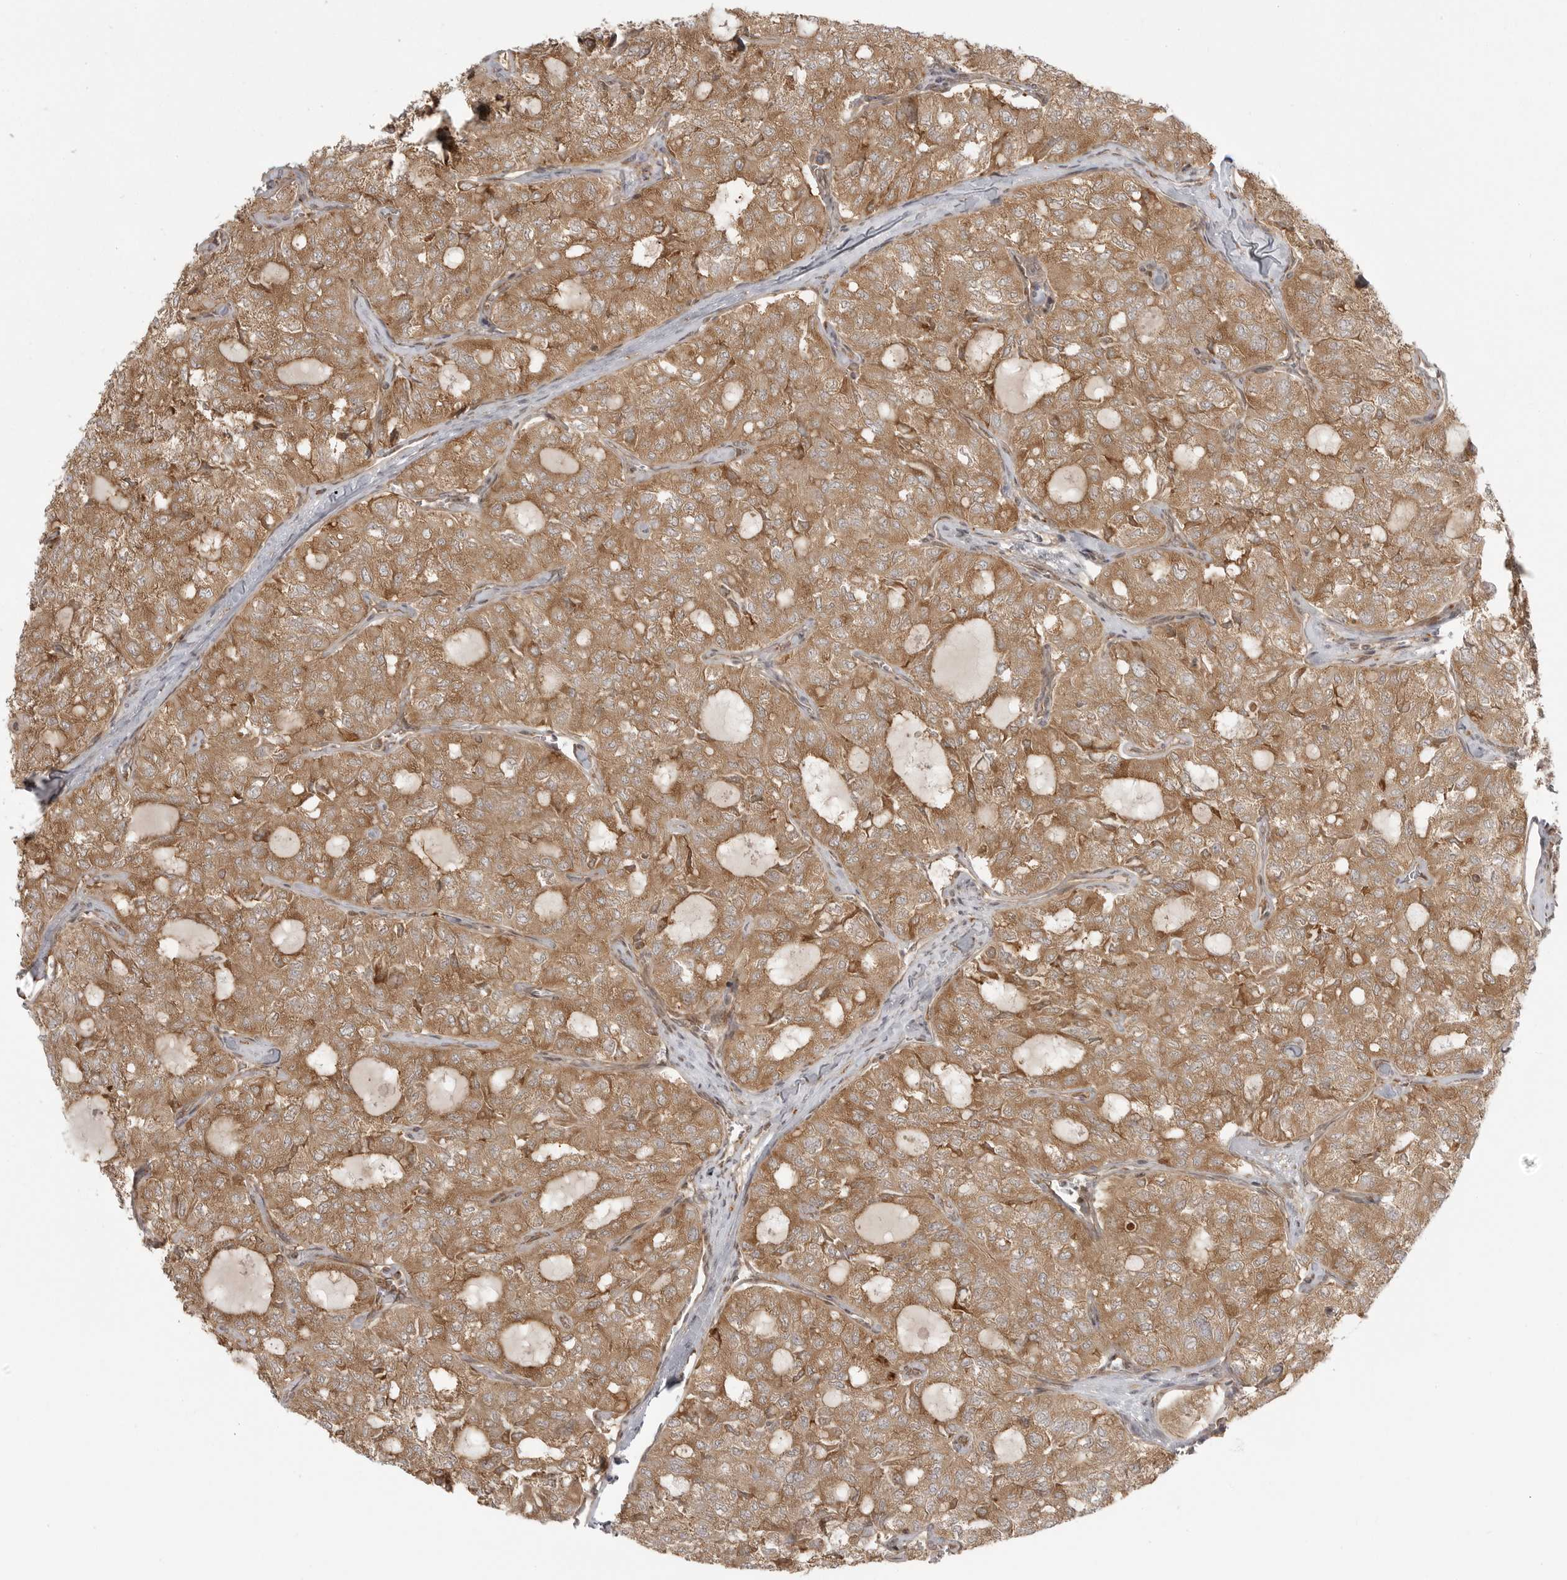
{"staining": {"intensity": "moderate", "quantity": ">75%", "location": "cytoplasmic/membranous"}, "tissue": "thyroid cancer", "cell_type": "Tumor cells", "image_type": "cancer", "snomed": [{"axis": "morphology", "description": "Follicular adenoma carcinoma, NOS"}, {"axis": "topography", "description": "Thyroid gland"}], "caption": "DAB (3,3'-diaminobenzidine) immunohistochemical staining of human follicular adenoma carcinoma (thyroid) shows moderate cytoplasmic/membranous protein staining in approximately >75% of tumor cells.", "gene": "FAT3", "patient": {"sex": "male", "age": 75}}